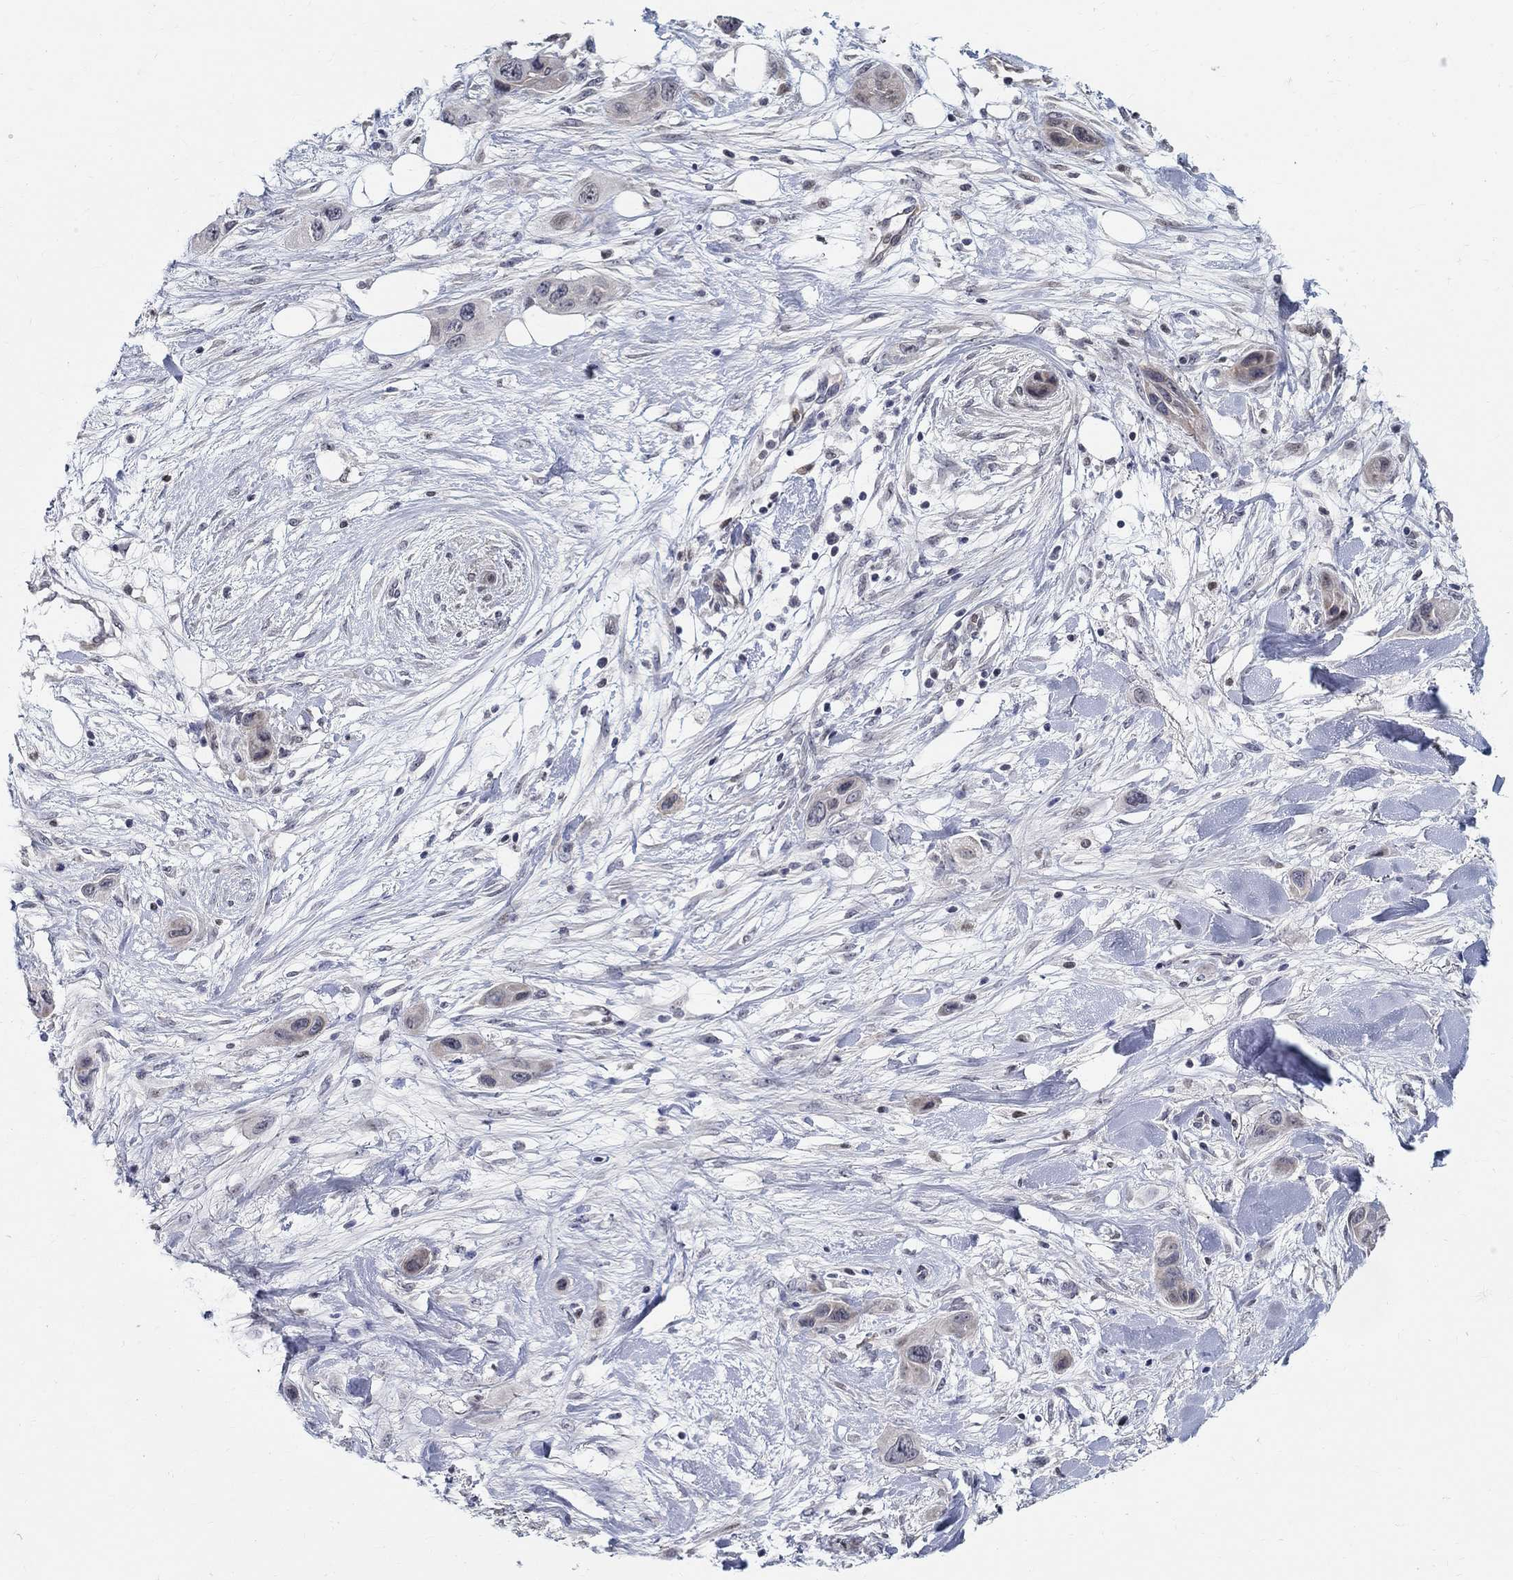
{"staining": {"intensity": "negative", "quantity": "none", "location": "none"}, "tissue": "skin cancer", "cell_type": "Tumor cells", "image_type": "cancer", "snomed": [{"axis": "morphology", "description": "Squamous cell carcinoma, NOS"}, {"axis": "topography", "description": "Skin"}], "caption": "A high-resolution photomicrograph shows immunohistochemistry (IHC) staining of skin squamous cell carcinoma, which displays no significant staining in tumor cells.", "gene": "C16orf46", "patient": {"sex": "male", "age": 79}}